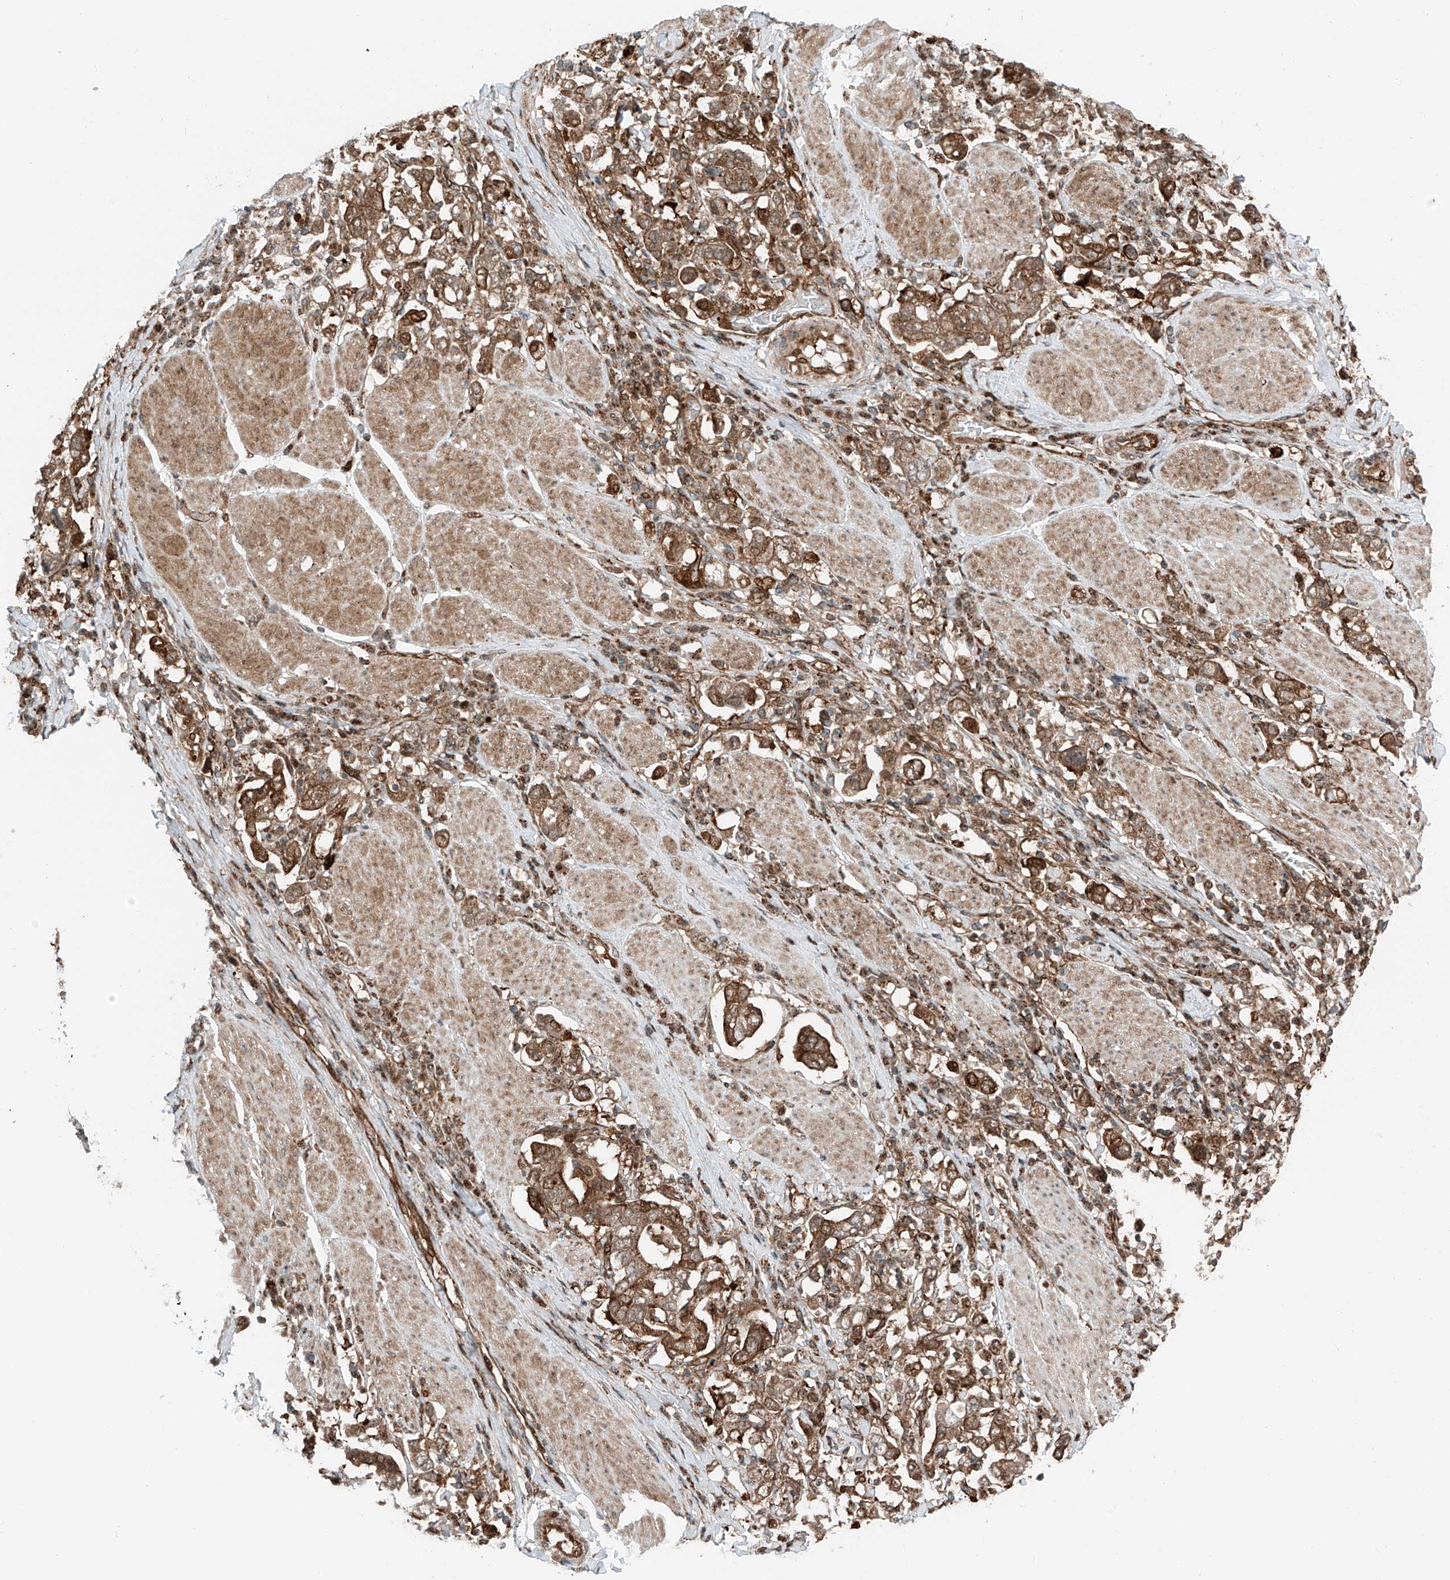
{"staining": {"intensity": "strong", "quantity": ">75%", "location": "cytoplasmic/membranous"}, "tissue": "stomach cancer", "cell_type": "Tumor cells", "image_type": "cancer", "snomed": [{"axis": "morphology", "description": "Adenocarcinoma, NOS"}, {"axis": "topography", "description": "Stomach, upper"}], "caption": "DAB immunohistochemical staining of adenocarcinoma (stomach) demonstrates strong cytoplasmic/membranous protein staining in about >75% of tumor cells. The staining is performed using DAB brown chromogen to label protein expression. The nuclei are counter-stained blue using hematoxylin.", "gene": "USP48", "patient": {"sex": "male", "age": 62}}